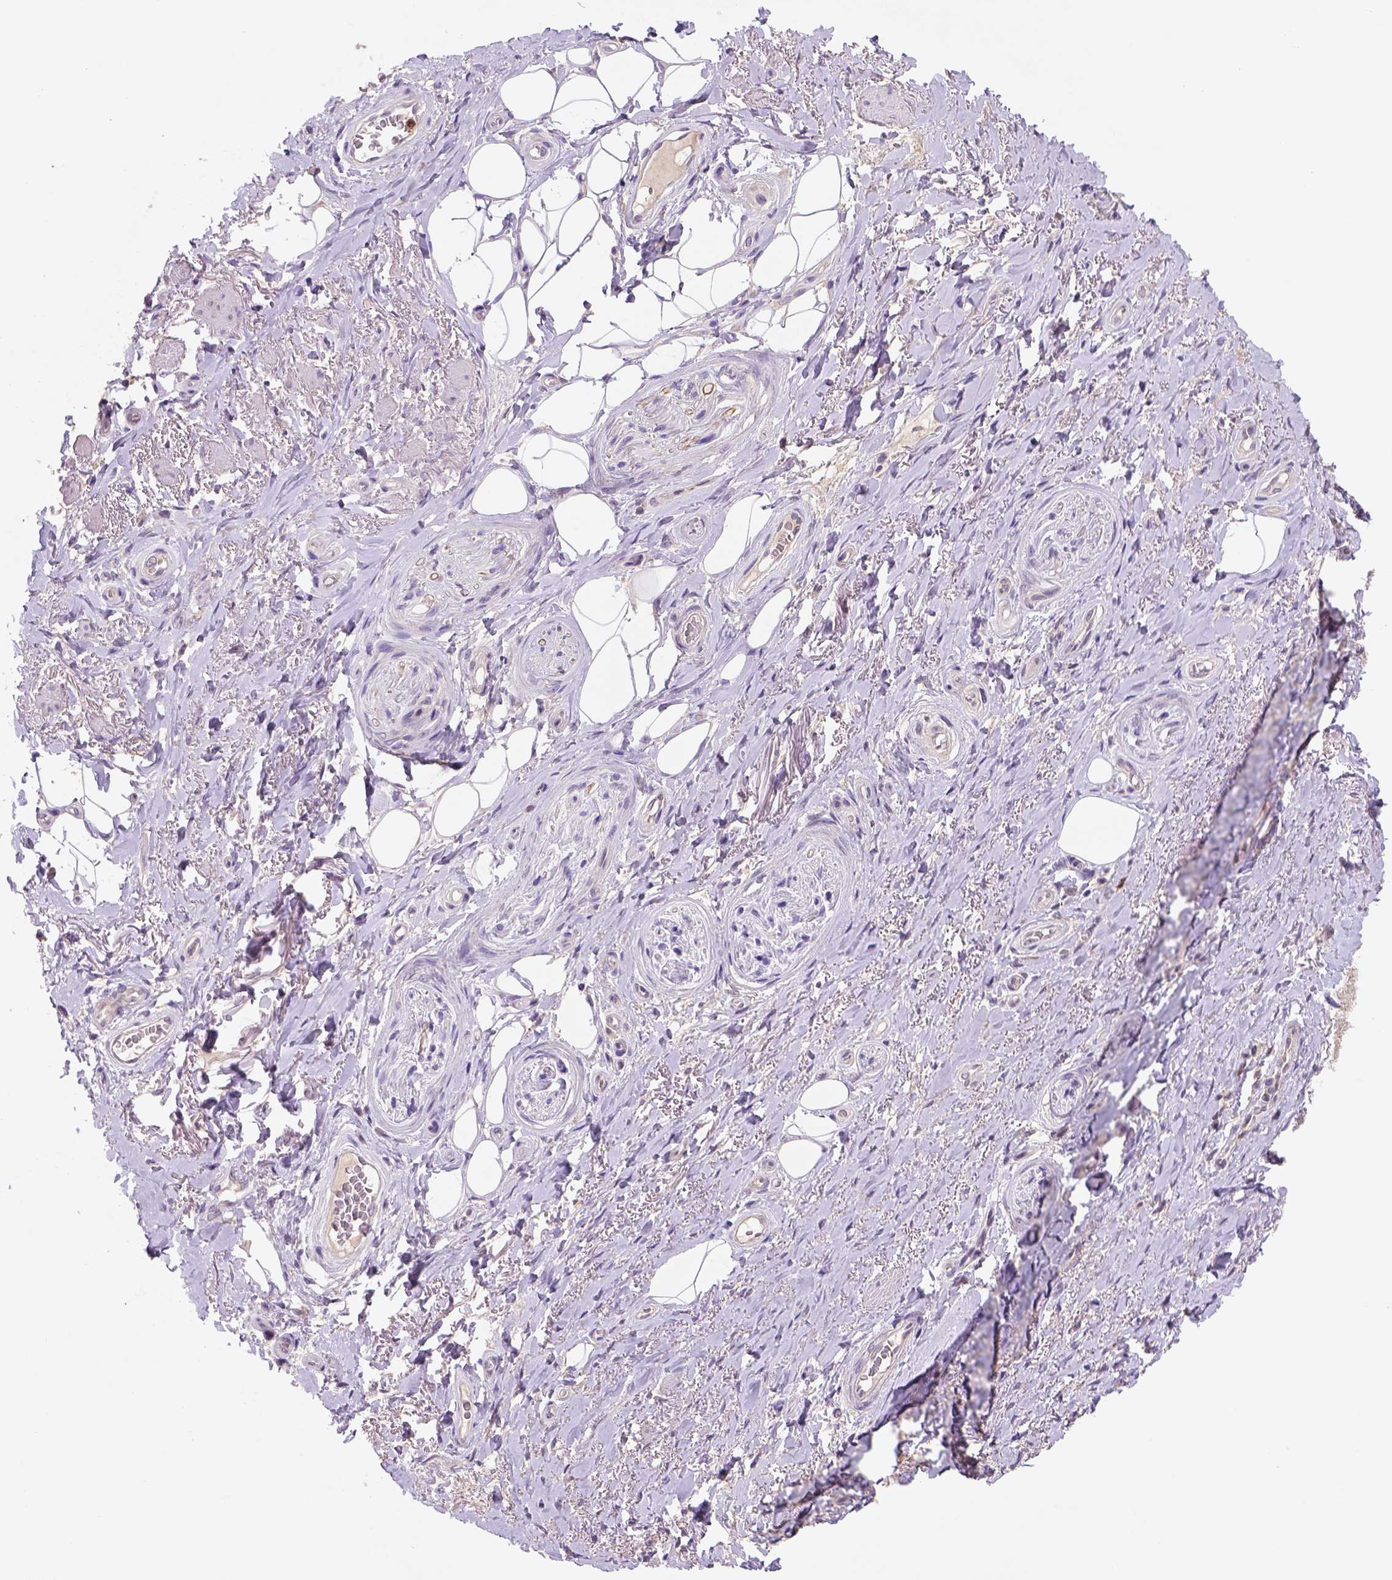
{"staining": {"intensity": "negative", "quantity": "none", "location": "none"}, "tissue": "soft tissue", "cell_type": "Fibroblasts", "image_type": "normal", "snomed": [{"axis": "morphology", "description": "Normal tissue, NOS"}, {"axis": "topography", "description": "Anal"}, {"axis": "topography", "description": "Peripheral nerve tissue"}], "caption": "Immunohistochemical staining of unremarkable human soft tissue exhibits no significant positivity in fibroblasts. (Immunohistochemistry, brightfield microscopy, high magnification).", "gene": "SCML4", "patient": {"sex": "male", "age": 53}}